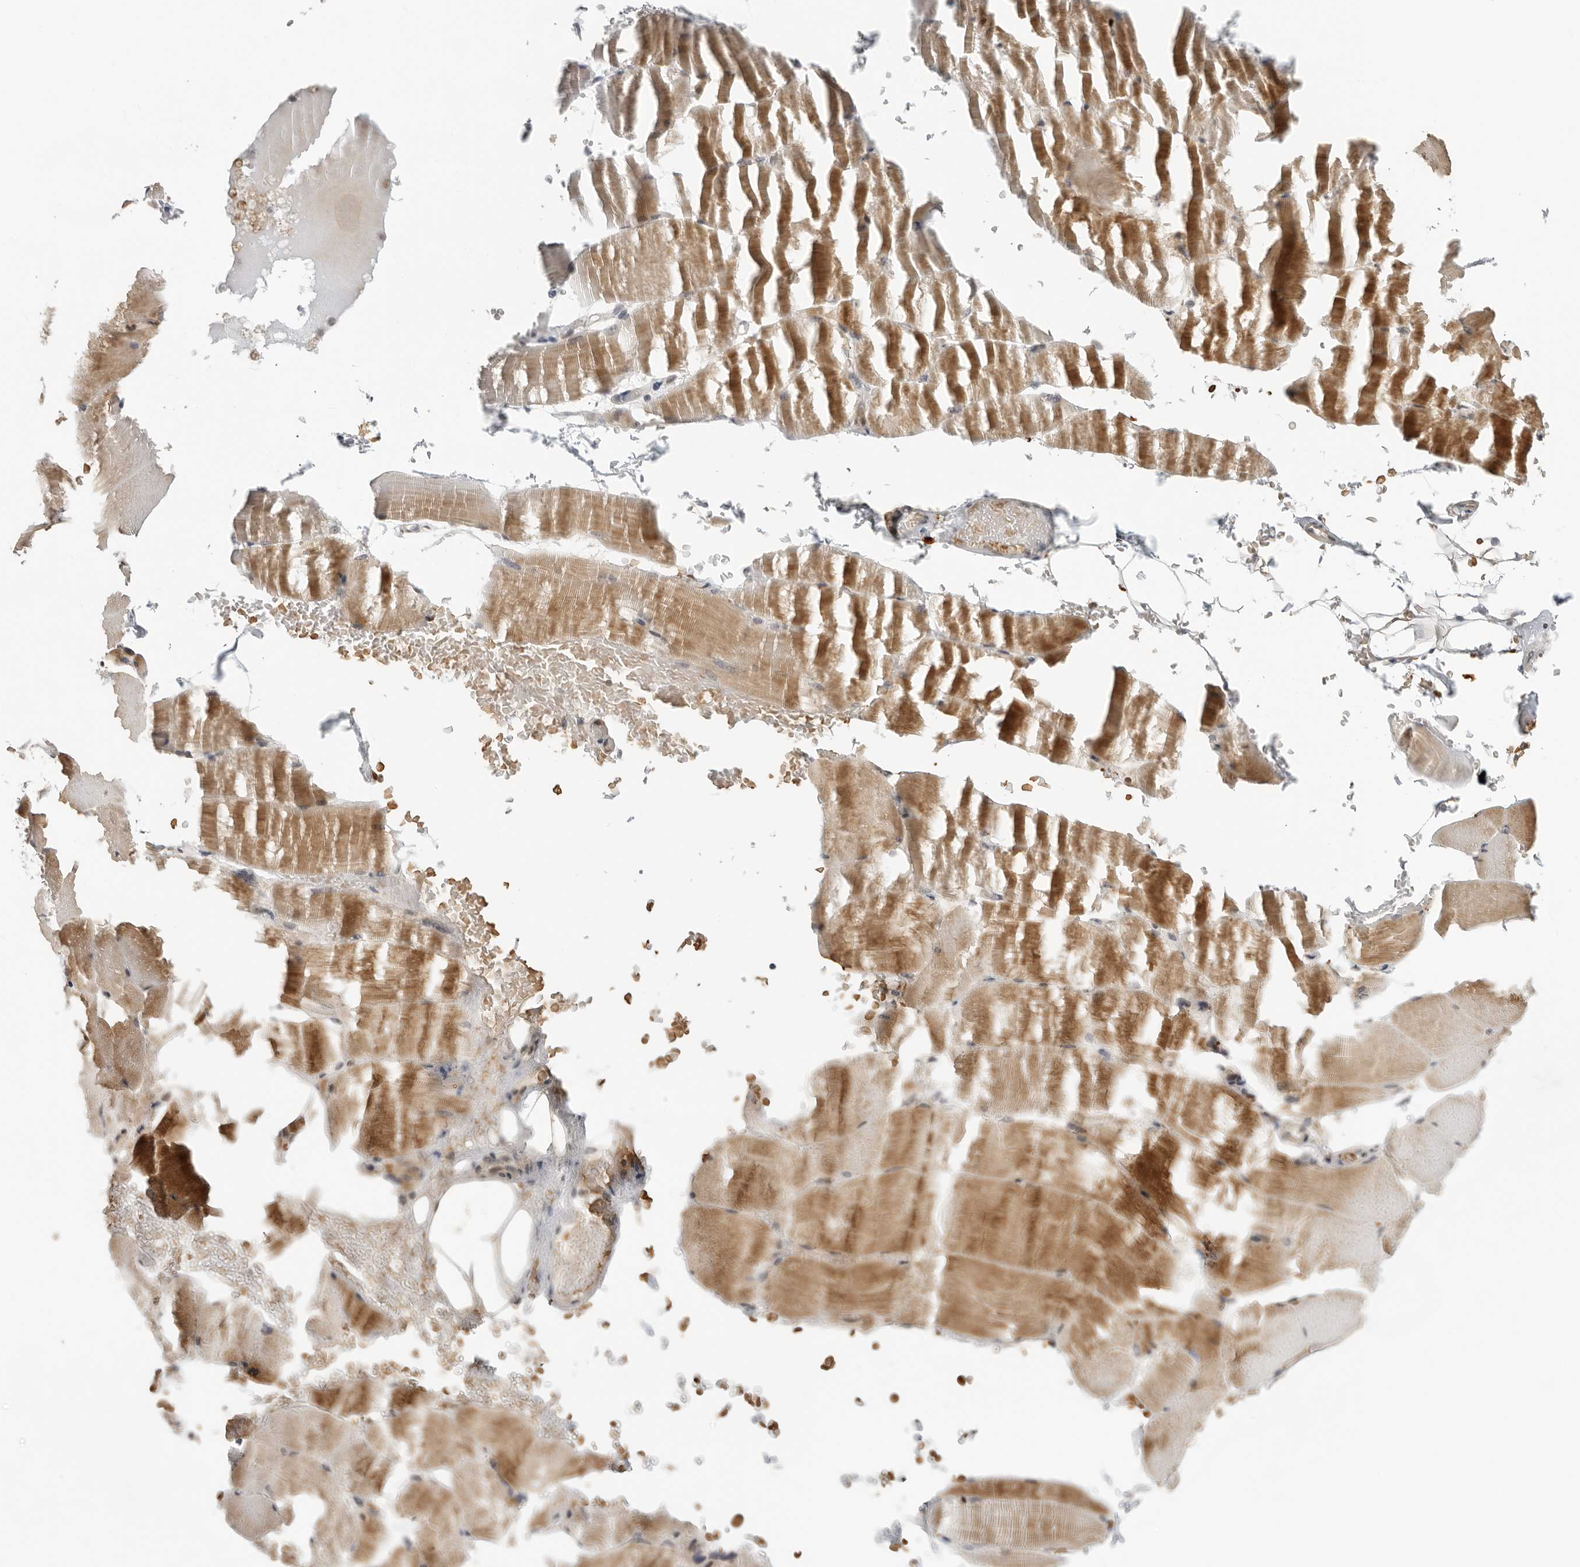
{"staining": {"intensity": "moderate", "quantity": "25%-75%", "location": "cytoplasmic/membranous"}, "tissue": "skeletal muscle", "cell_type": "Myocytes", "image_type": "normal", "snomed": [{"axis": "morphology", "description": "Normal tissue, NOS"}, {"axis": "topography", "description": "Skeletal muscle"}, {"axis": "topography", "description": "Parathyroid gland"}], "caption": "IHC of benign skeletal muscle reveals medium levels of moderate cytoplasmic/membranous staining in about 25%-75% of myocytes. The staining was performed using DAB (3,3'-diaminobenzidine), with brown indicating positive protein expression. Nuclei are stained blue with hematoxylin.", "gene": "SUGCT", "patient": {"sex": "female", "age": 37}}